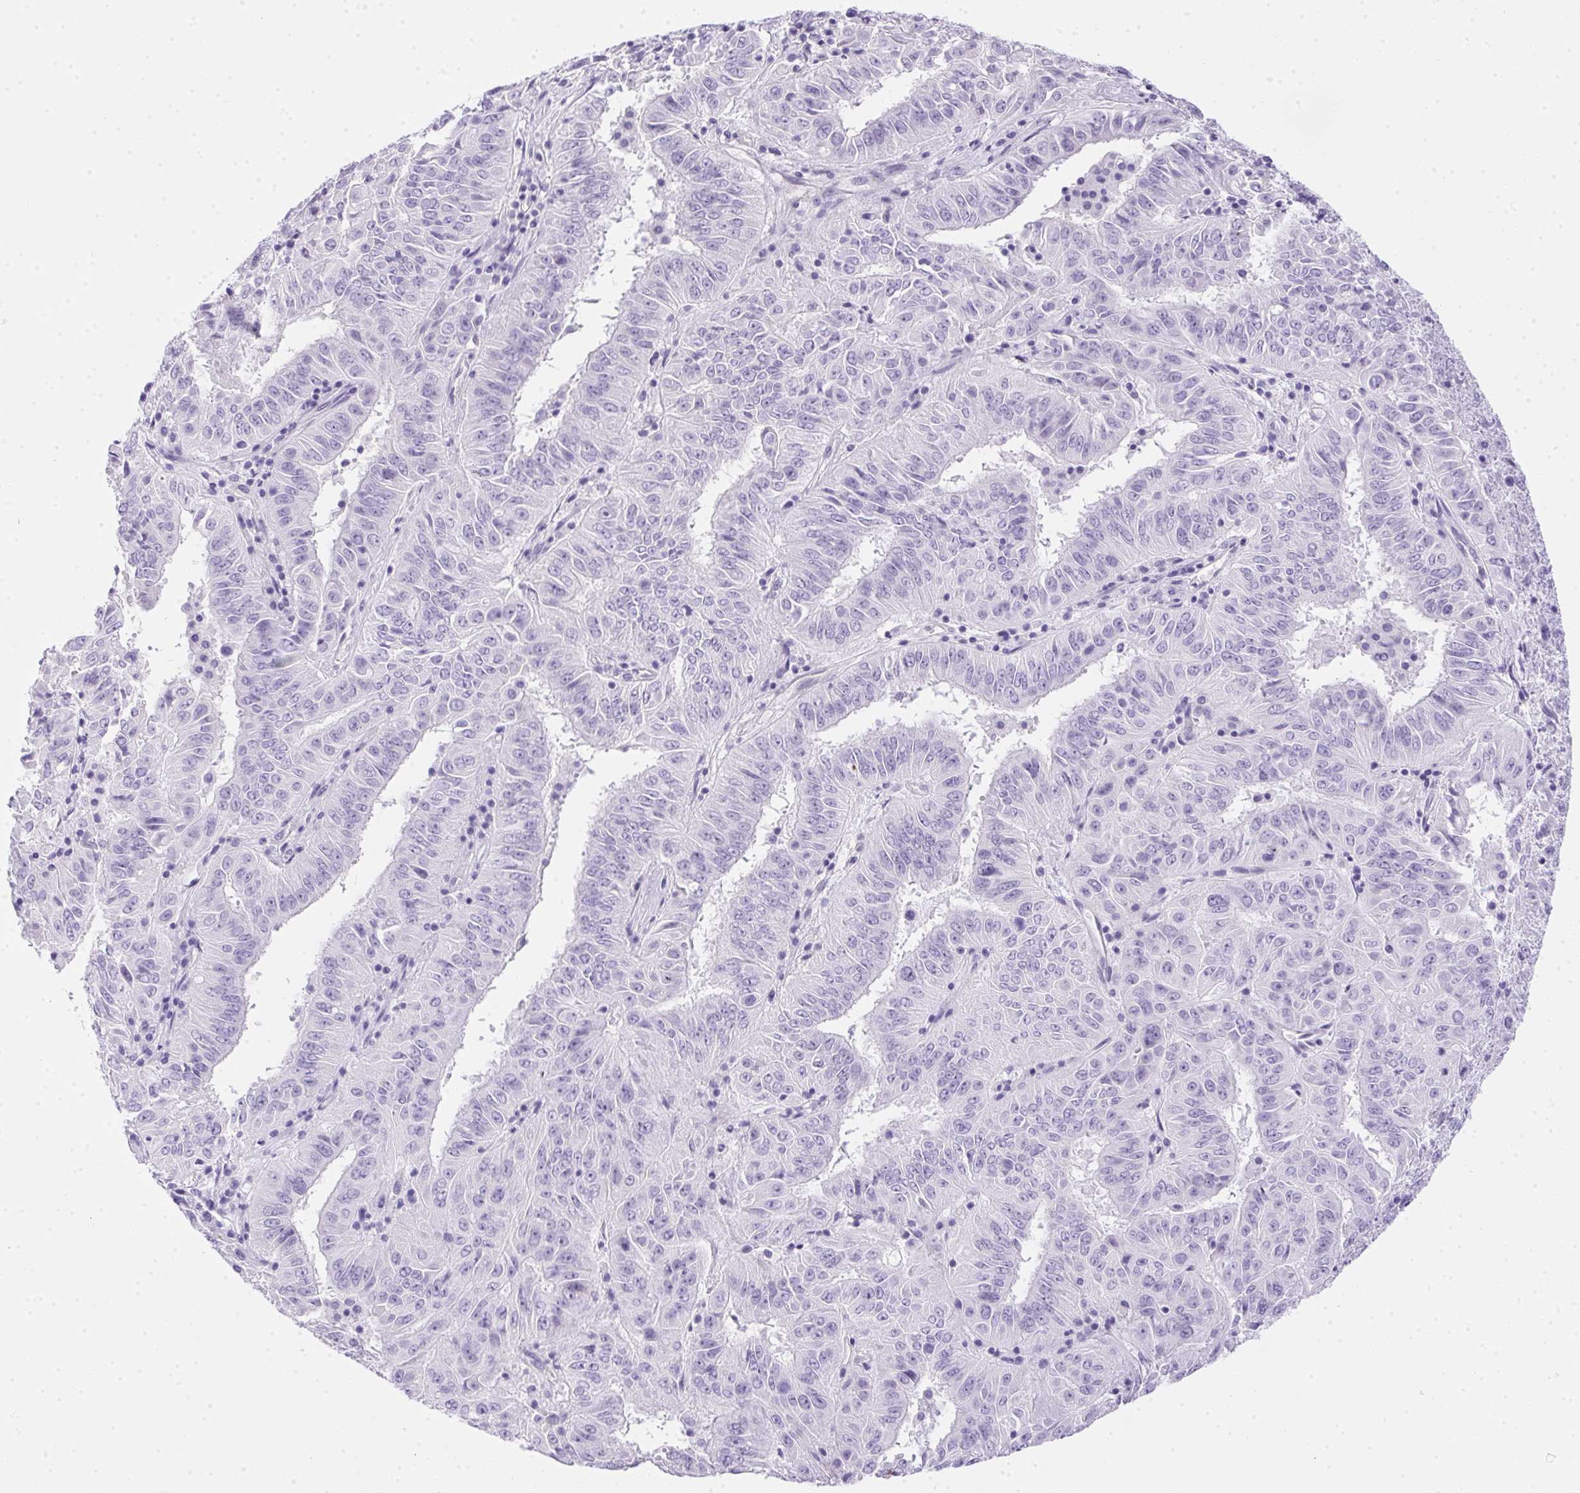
{"staining": {"intensity": "negative", "quantity": "none", "location": "none"}, "tissue": "pancreatic cancer", "cell_type": "Tumor cells", "image_type": "cancer", "snomed": [{"axis": "morphology", "description": "Adenocarcinoma, NOS"}, {"axis": "topography", "description": "Pancreas"}], "caption": "Tumor cells show no significant protein staining in pancreatic adenocarcinoma.", "gene": "SPACA5B", "patient": {"sex": "male", "age": 63}}